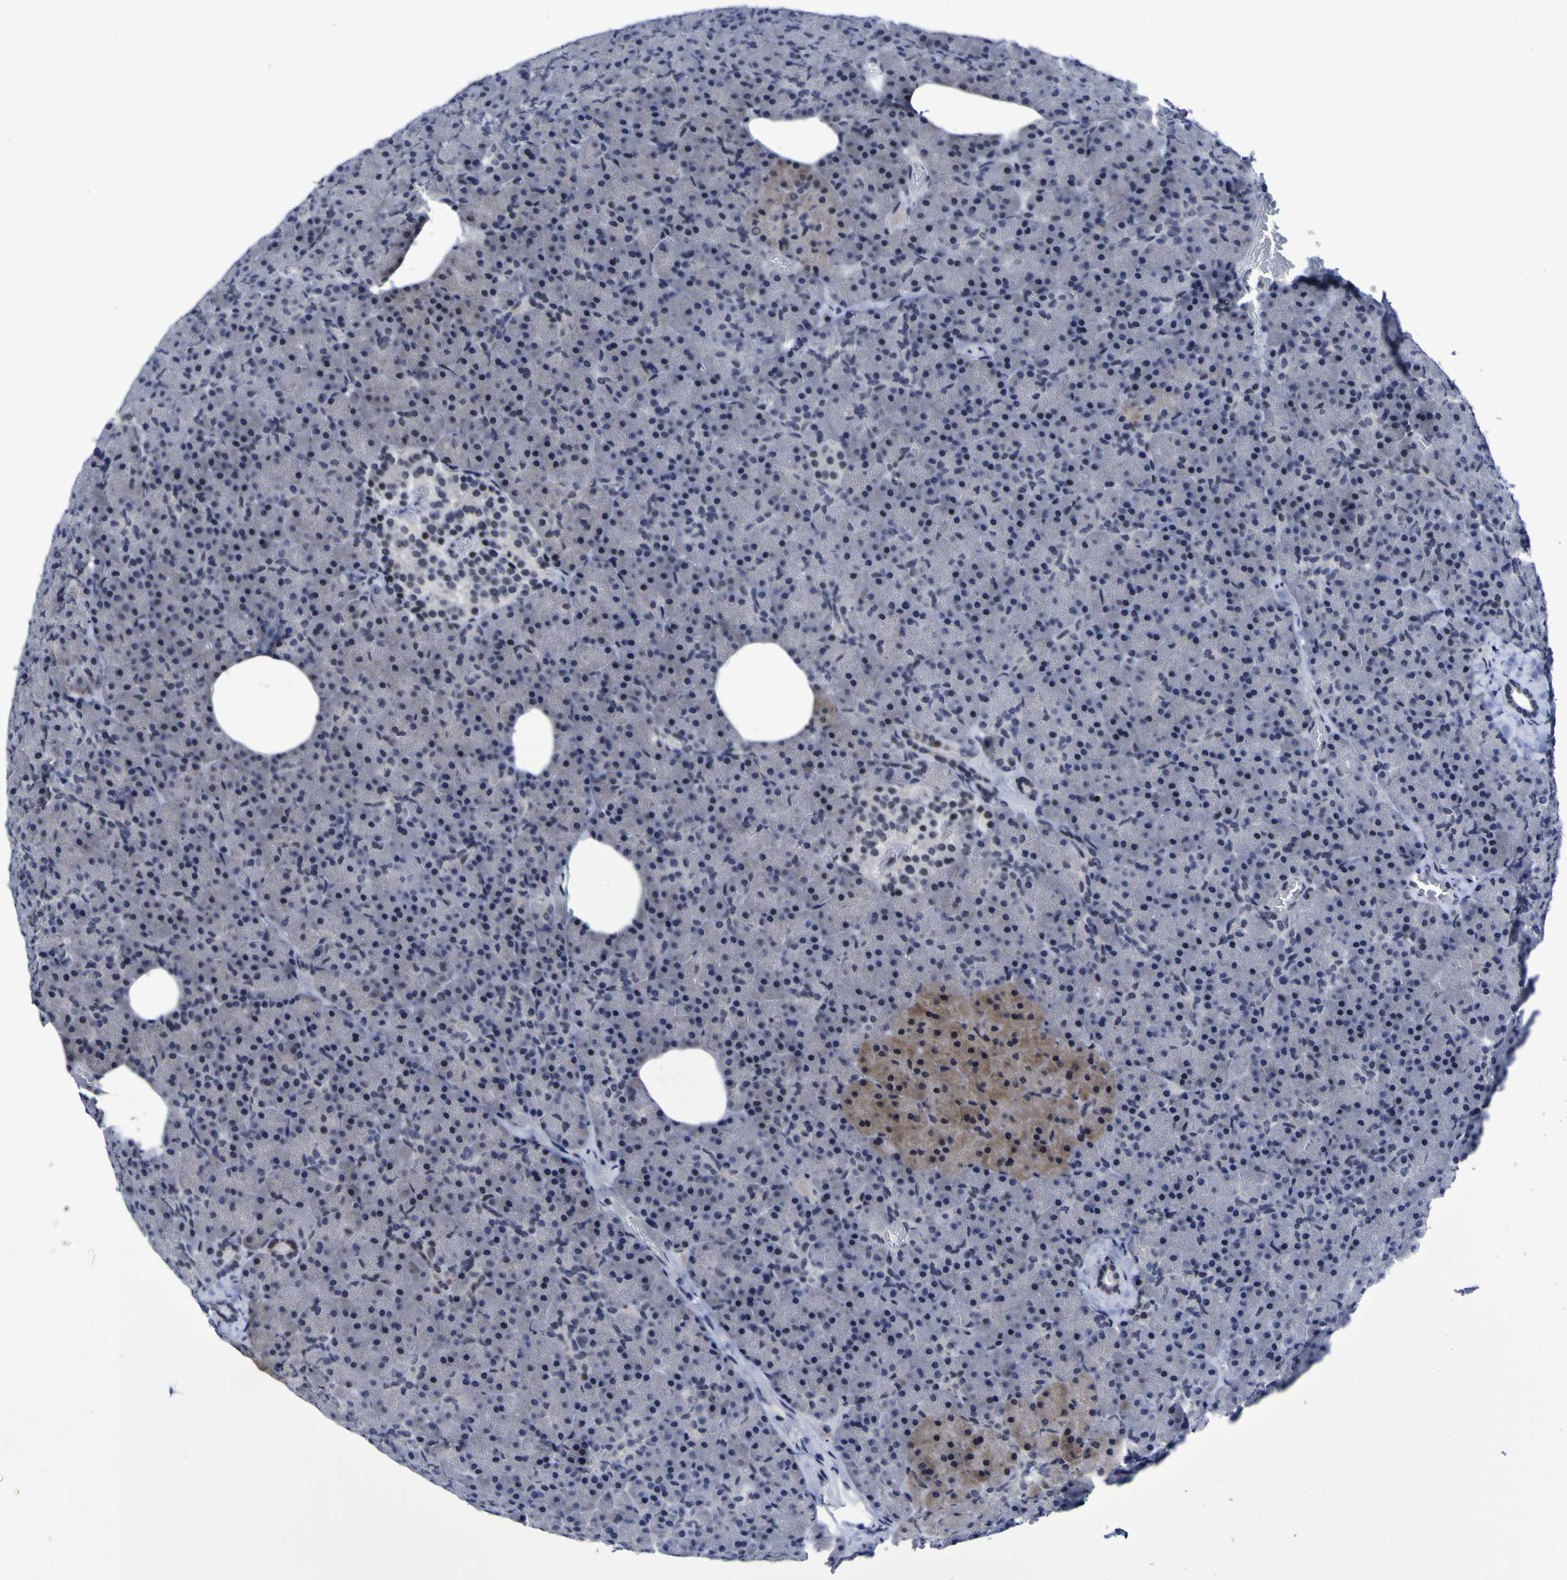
{"staining": {"intensity": "weak", "quantity": "<25%", "location": "nuclear"}, "tissue": "pancreas", "cell_type": "Exocrine glandular cells", "image_type": "normal", "snomed": [{"axis": "morphology", "description": "Normal tissue, NOS"}, {"axis": "topography", "description": "Pancreas"}], "caption": "An immunohistochemistry histopathology image of normal pancreas is shown. There is no staining in exocrine glandular cells of pancreas.", "gene": "MBD3", "patient": {"sex": "female", "age": 35}}